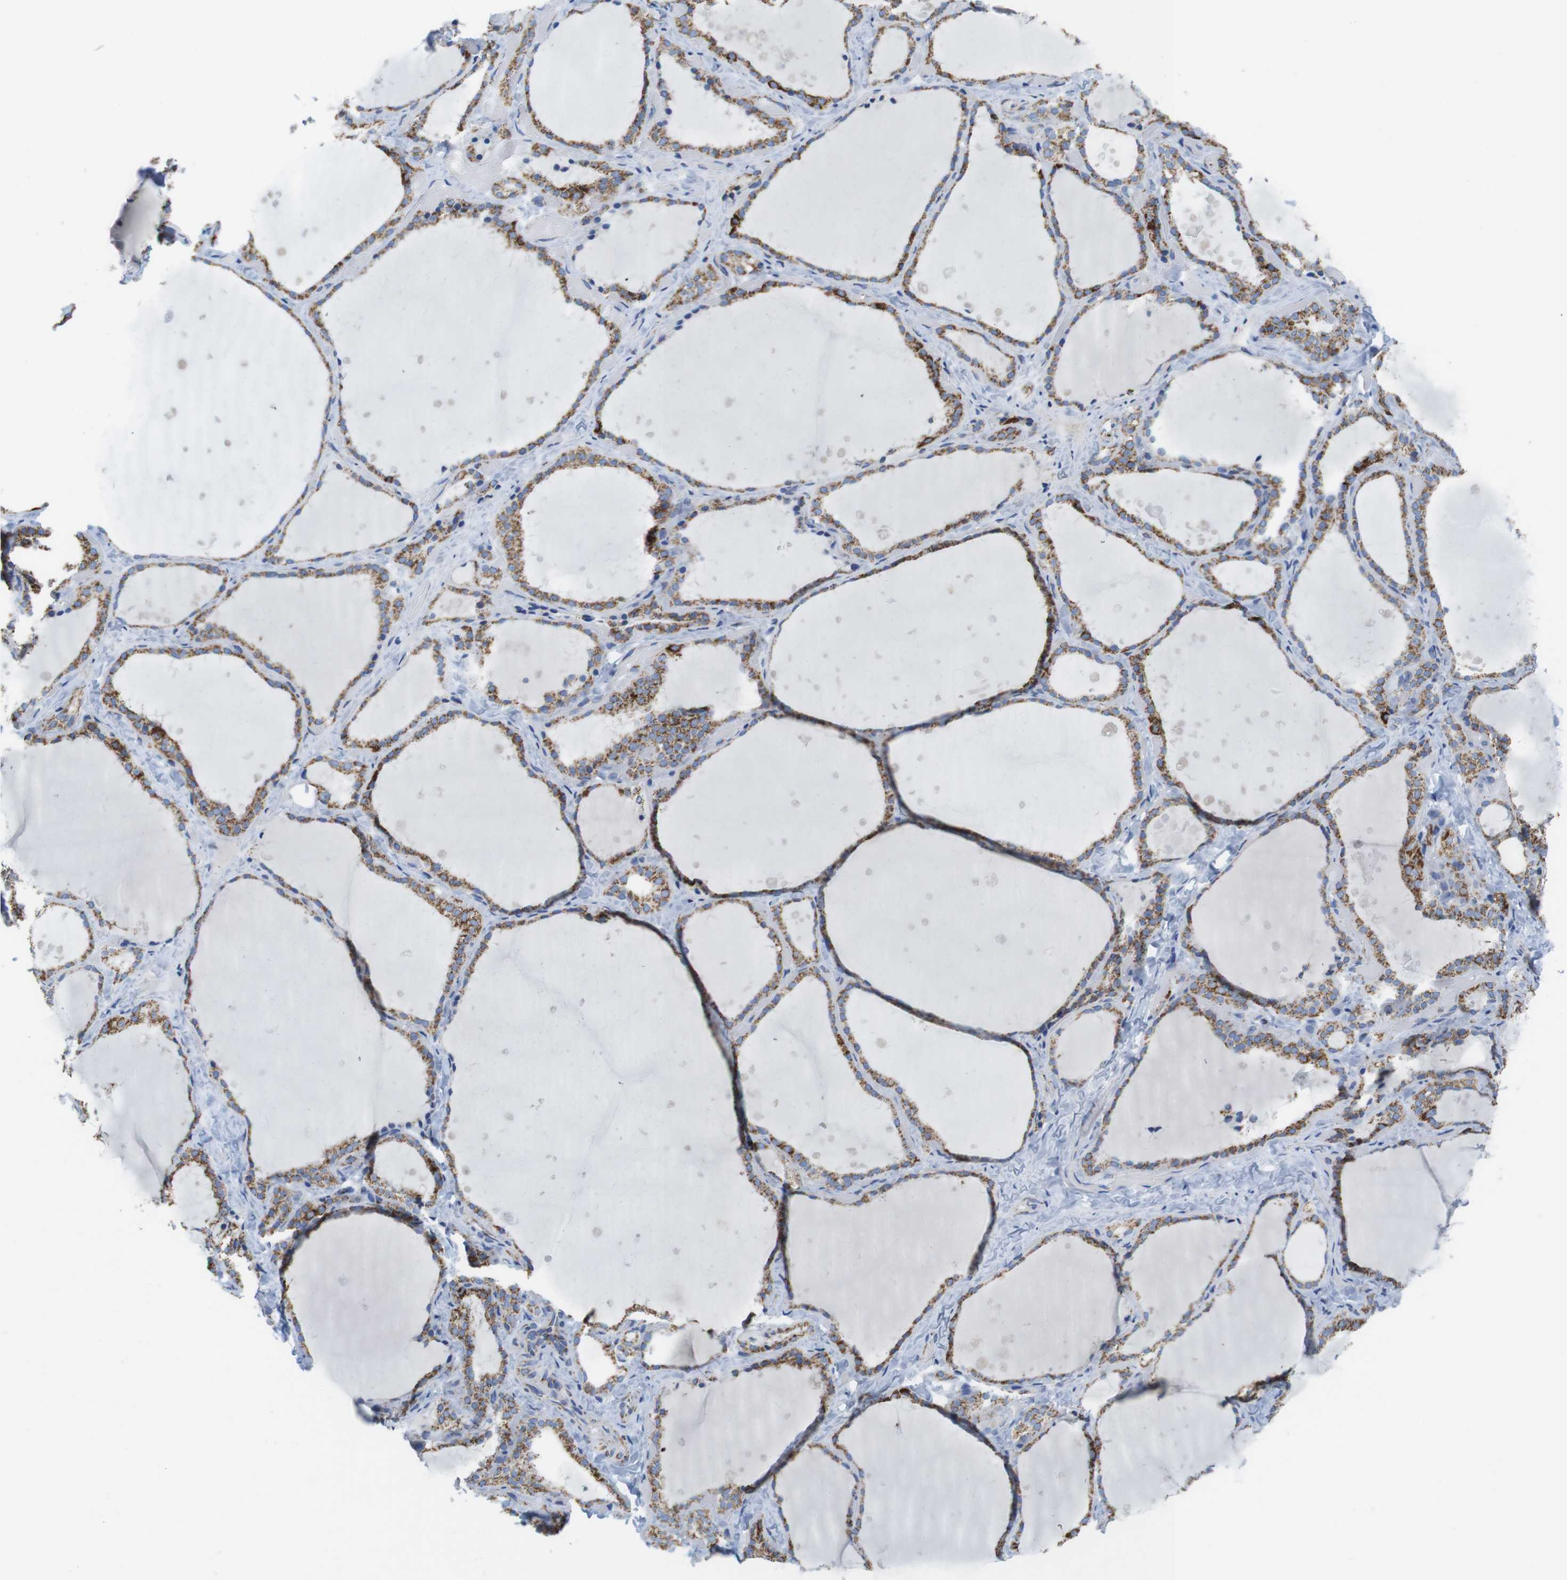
{"staining": {"intensity": "moderate", "quantity": ">75%", "location": "cytoplasmic/membranous"}, "tissue": "thyroid gland", "cell_type": "Glandular cells", "image_type": "normal", "snomed": [{"axis": "morphology", "description": "Normal tissue, NOS"}, {"axis": "topography", "description": "Thyroid gland"}], "caption": "Thyroid gland stained with a protein marker shows moderate staining in glandular cells.", "gene": "ATP5PO", "patient": {"sex": "female", "age": 44}}